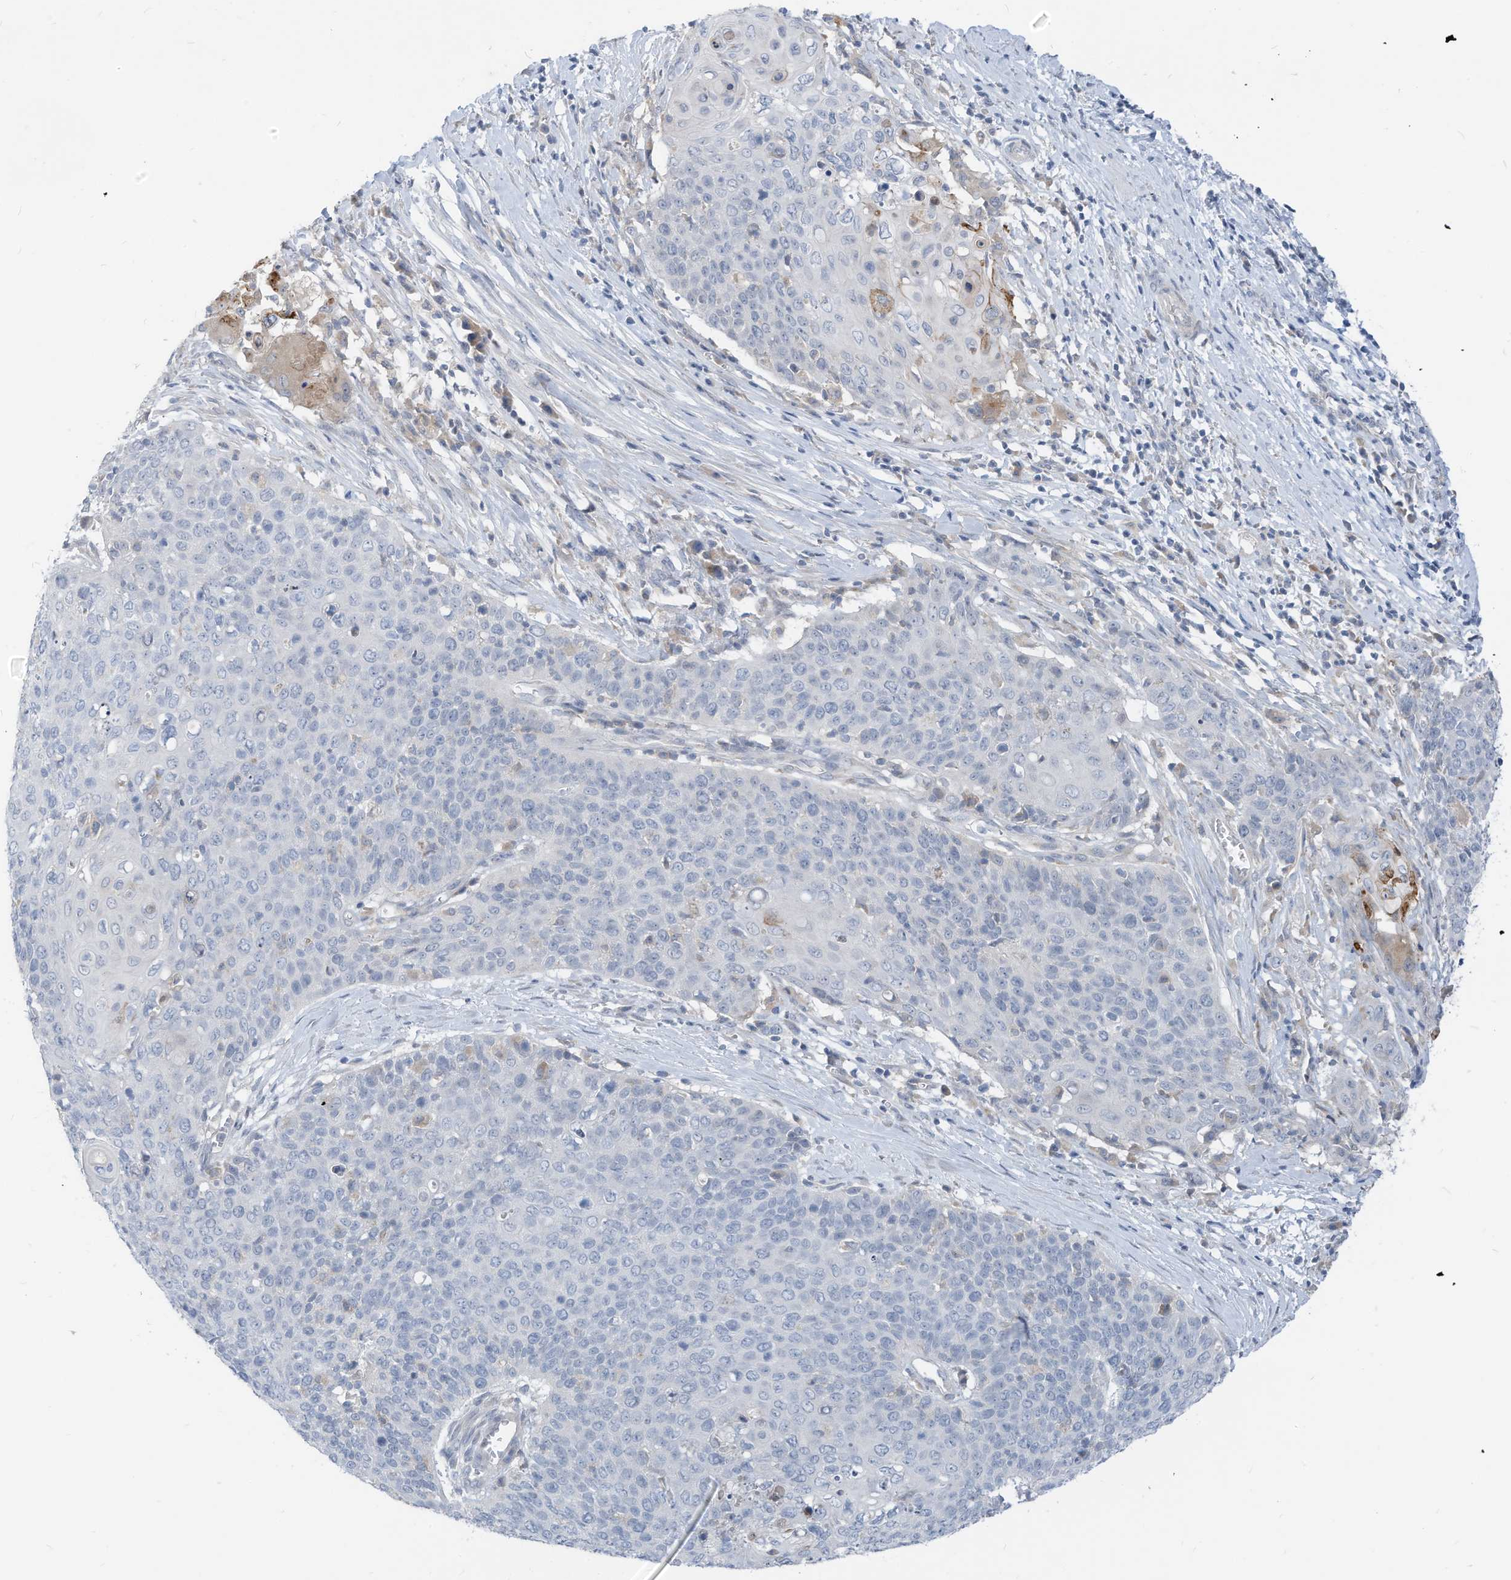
{"staining": {"intensity": "negative", "quantity": "none", "location": "none"}, "tissue": "cervical cancer", "cell_type": "Tumor cells", "image_type": "cancer", "snomed": [{"axis": "morphology", "description": "Squamous cell carcinoma, NOS"}, {"axis": "topography", "description": "Cervix"}], "caption": "Immunohistochemical staining of cervical squamous cell carcinoma exhibits no significant expression in tumor cells.", "gene": "LDAH", "patient": {"sex": "female", "age": 39}}